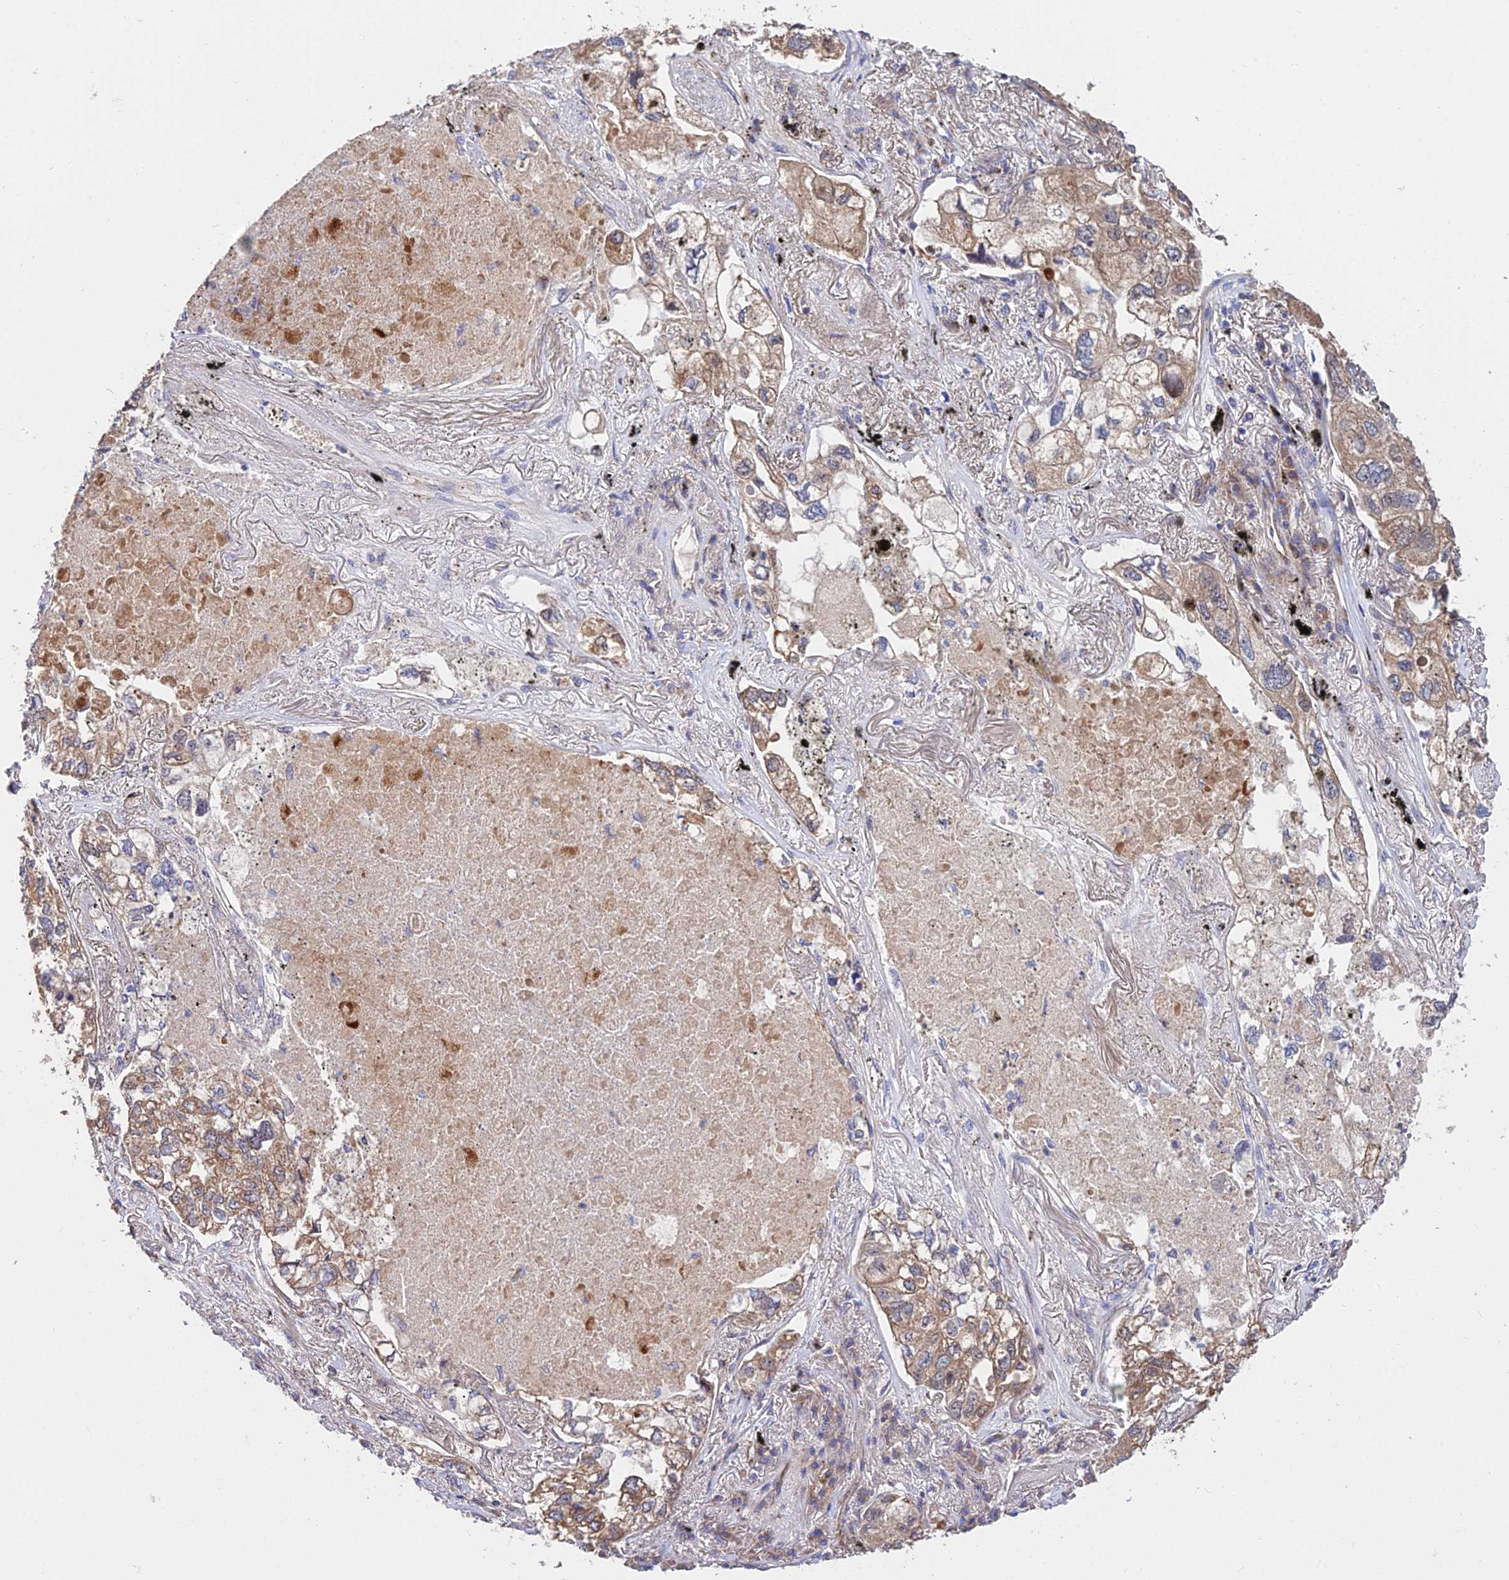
{"staining": {"intensity": "moderate", "quantity": "<25%", "location": "cytoplasmic/membranous"}, "tissue": "lung cancer", "cell_type": "Tumor cells", "image_type": "cancer", "snomed": [{"axis": "morphology", "description": "Adenocarcinoma, NOS"}, {"axis": "topography", "description": "Lung"}], "caption": "Lung cancer stained with DAB immunohistochemistry exhibits low levels of moderate cytoplasmic/membranous positivity in approximately <25% of tumor cells. (Stains: DAB in brown, nuclei in blue, Microscopy: brightfield microscopy at high magnification).", "gene": "CDC37L1", "patient": {"sex": "male", "age": 65}}